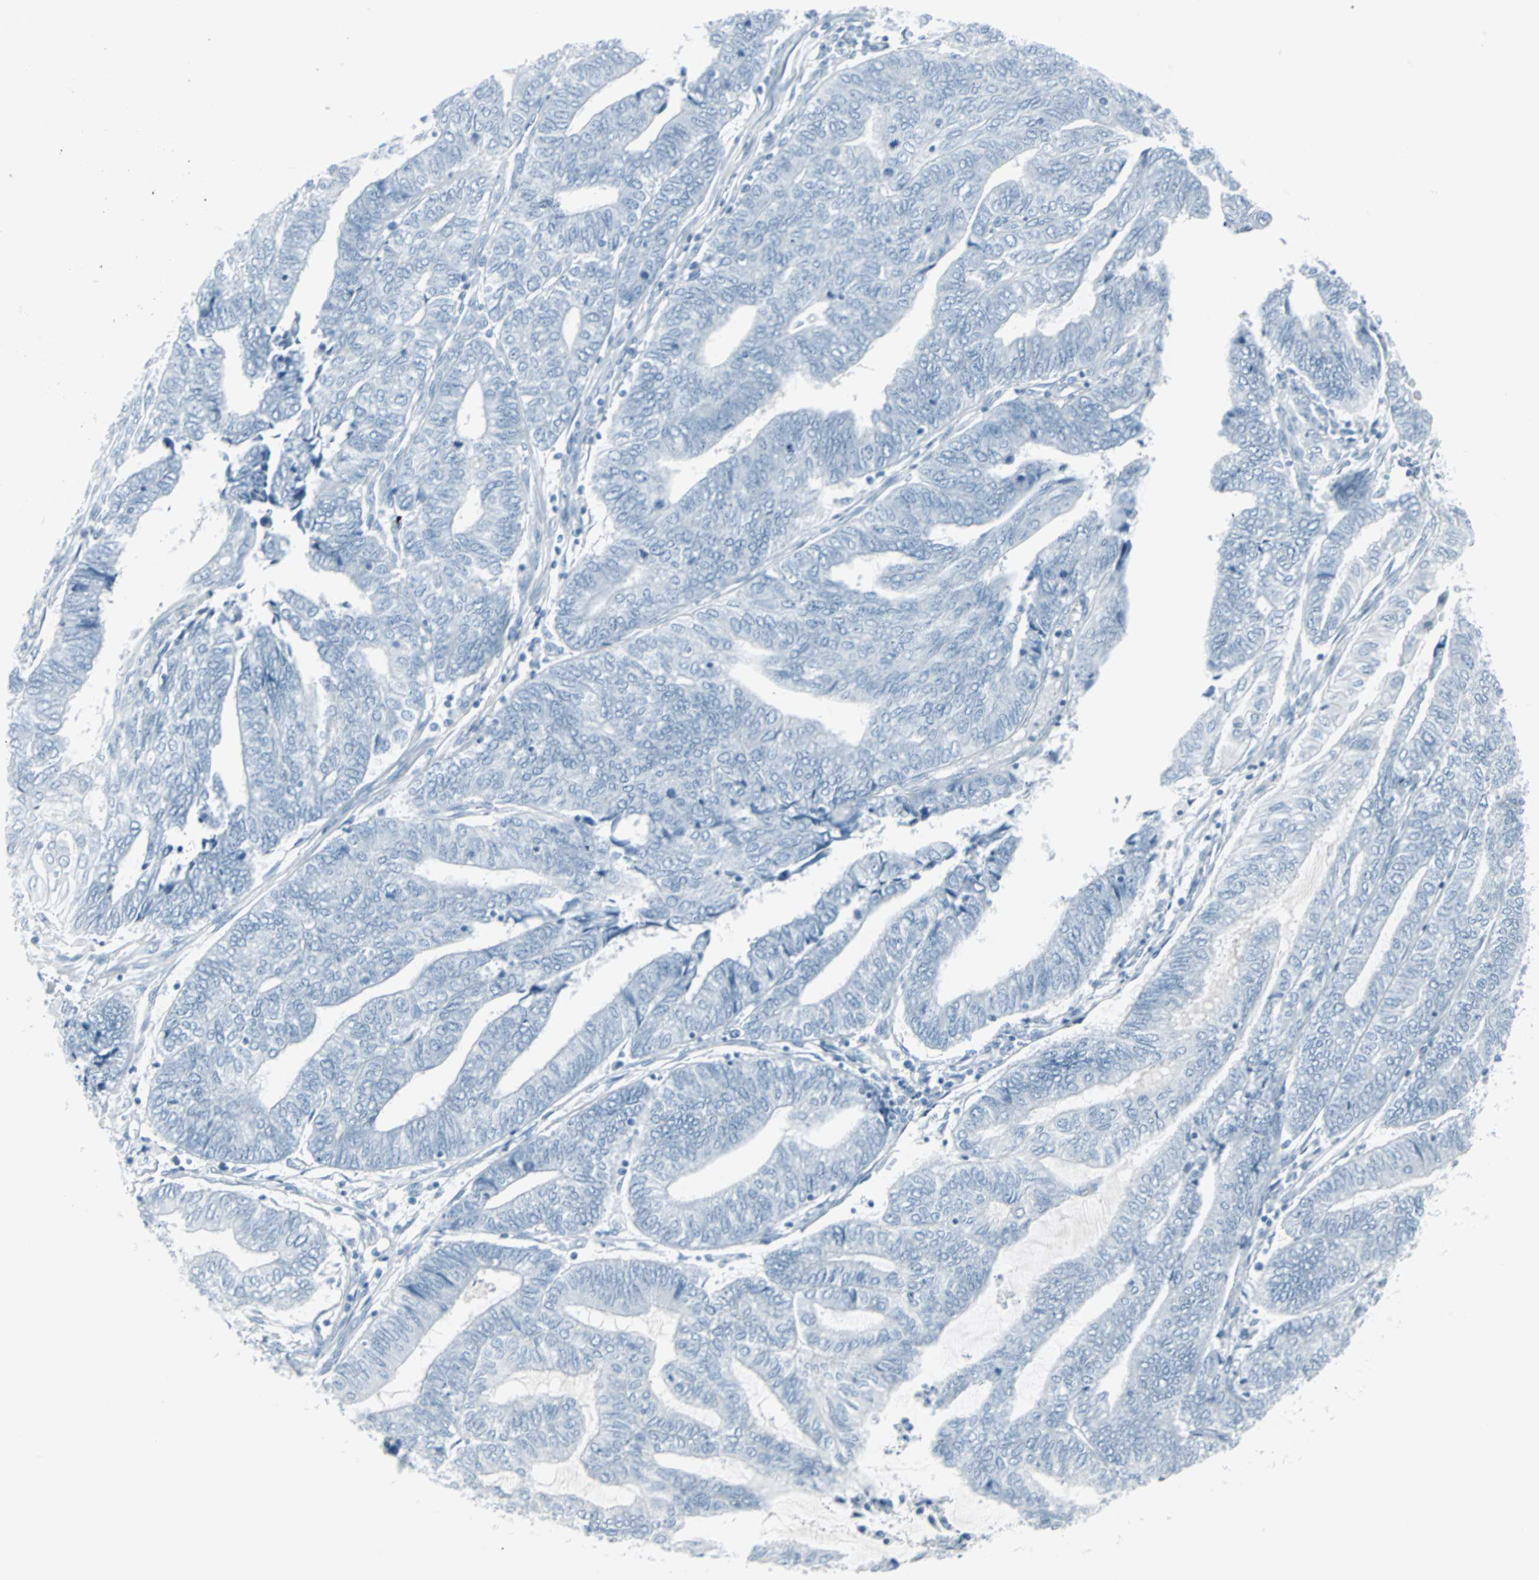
{"staining": {"intensity": "negative", "quantity": "none", "location": "none"}, "tissue": "endometrial cancer", "cell_type": "Tumor cells", "image_type": "cancer", "snomed": [{"axis": "morphology", "description": "Adenocarcinoma, NOS"}, {"axis": "topography", "description": "Uterus"}, {"axis": "topography", "description": "Endometrium"}], "caption": "An image of endometrial cancer (adenocarcinoma) stained for a protein shows no brown staining in tumor cells.", "gene": "LANCL3", "patient": {"sex": "female", "age": 70}}